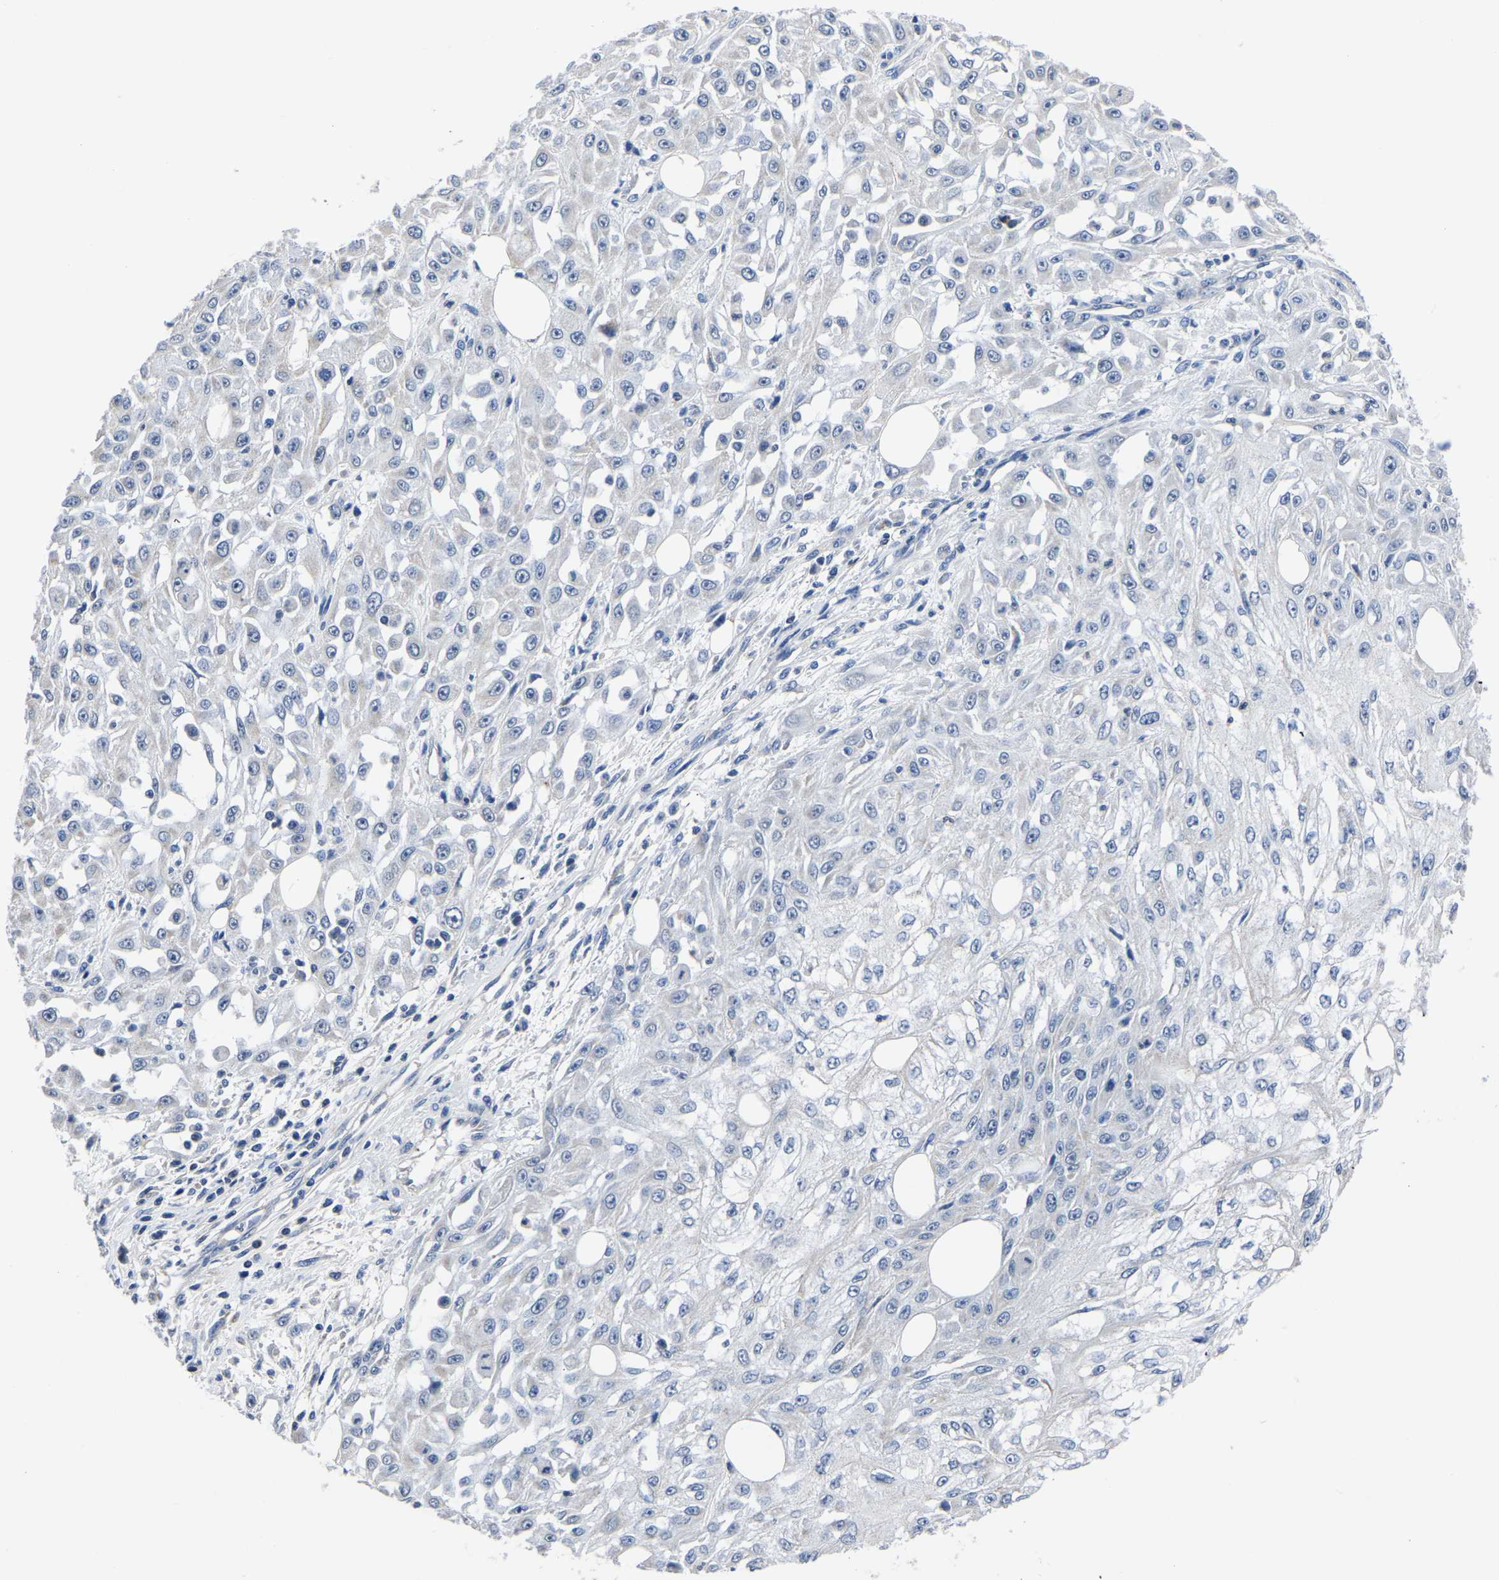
{"staining": {"intensity": "negative", "quantity": "none", "location": "none"}, "tissue": "skin cancer", "cell_type": "Tumor cells", "image_type": "cancer", "snomed": [{"axis": "morphology", "description": "Squamous cell carcinoma, NOS"}, {"axis": "morphology", "description": "Squamous cell carcinoma, metastatic, NOS"}, {"axis": "topography", "description": "Skin"}, {"axis": "topography", "description": "Lymph node"}], "caption": "Immunohistochemistry (IHC) of human squamous cell carcinoma (skin) displays no expression in tumor cells.", "gene": "FGD5", "patient": {"sex": "male", "age": 75}}